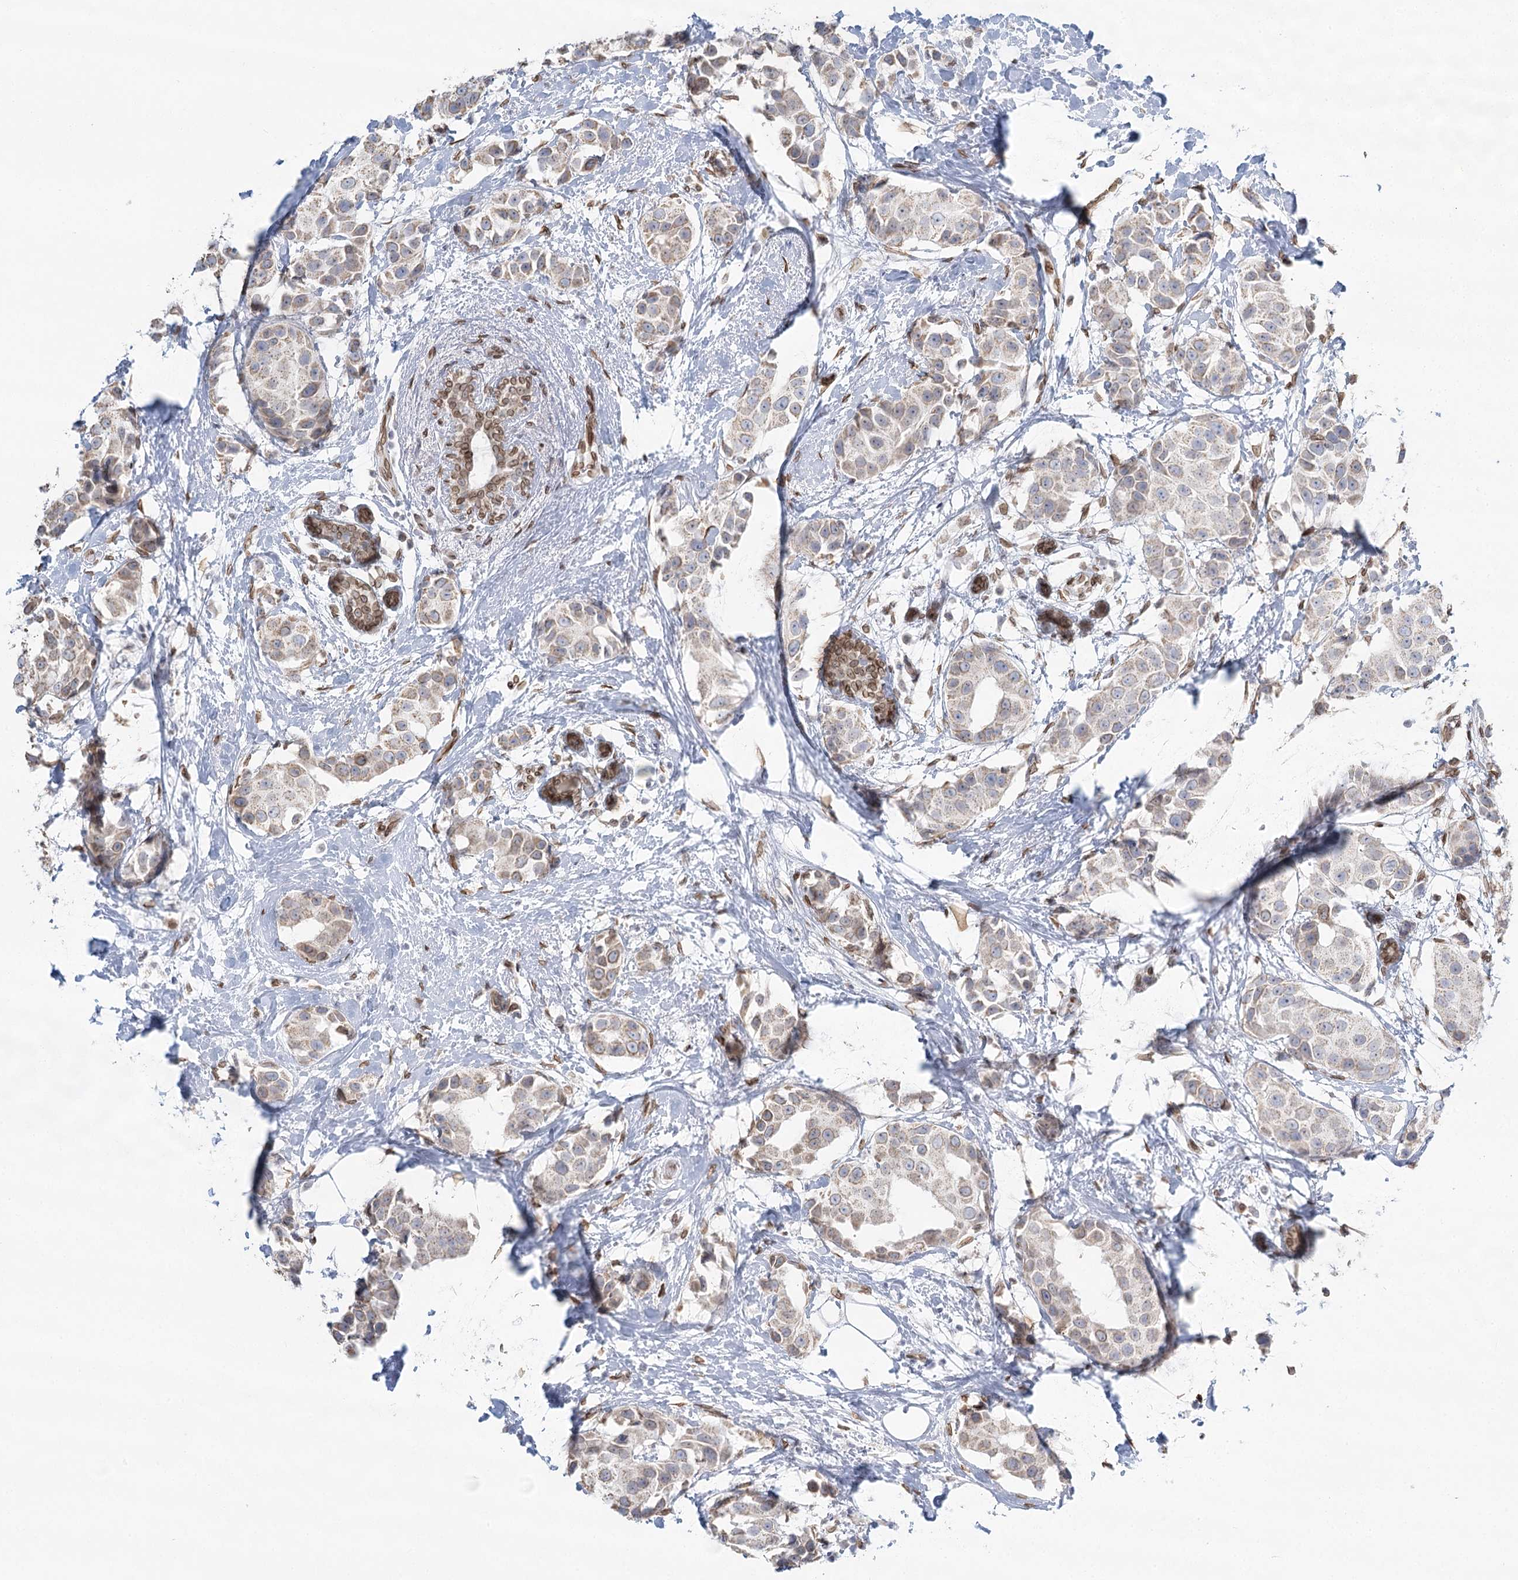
{"staining": {"intensity": "weak", "quantity": "<25%", "location": "cytoplasmic/membranous"}, "tissue": "breast cancer", "cell_type": "Tumor cells", "image_type": "cancer", "snomed": [{"axis": "morphology", "description": "Normal tissue, NOS"}, {"axis": "morphology", "description": "Duct carcinoma"}, {"axis": "topography", "description": "Breast"}], "caption": "Invasive ductal carcinoma (breast) was stained to show a protein in brown. There is no significant positivity in tumor cells. Brightfield microscopy of immunohistochemistry (IHC) stained with DAB (brown) and hematoxylin (blue), captured at high magnification.", "gene": "VWA5A", "patient": {"sex": "female", "age": 39}}